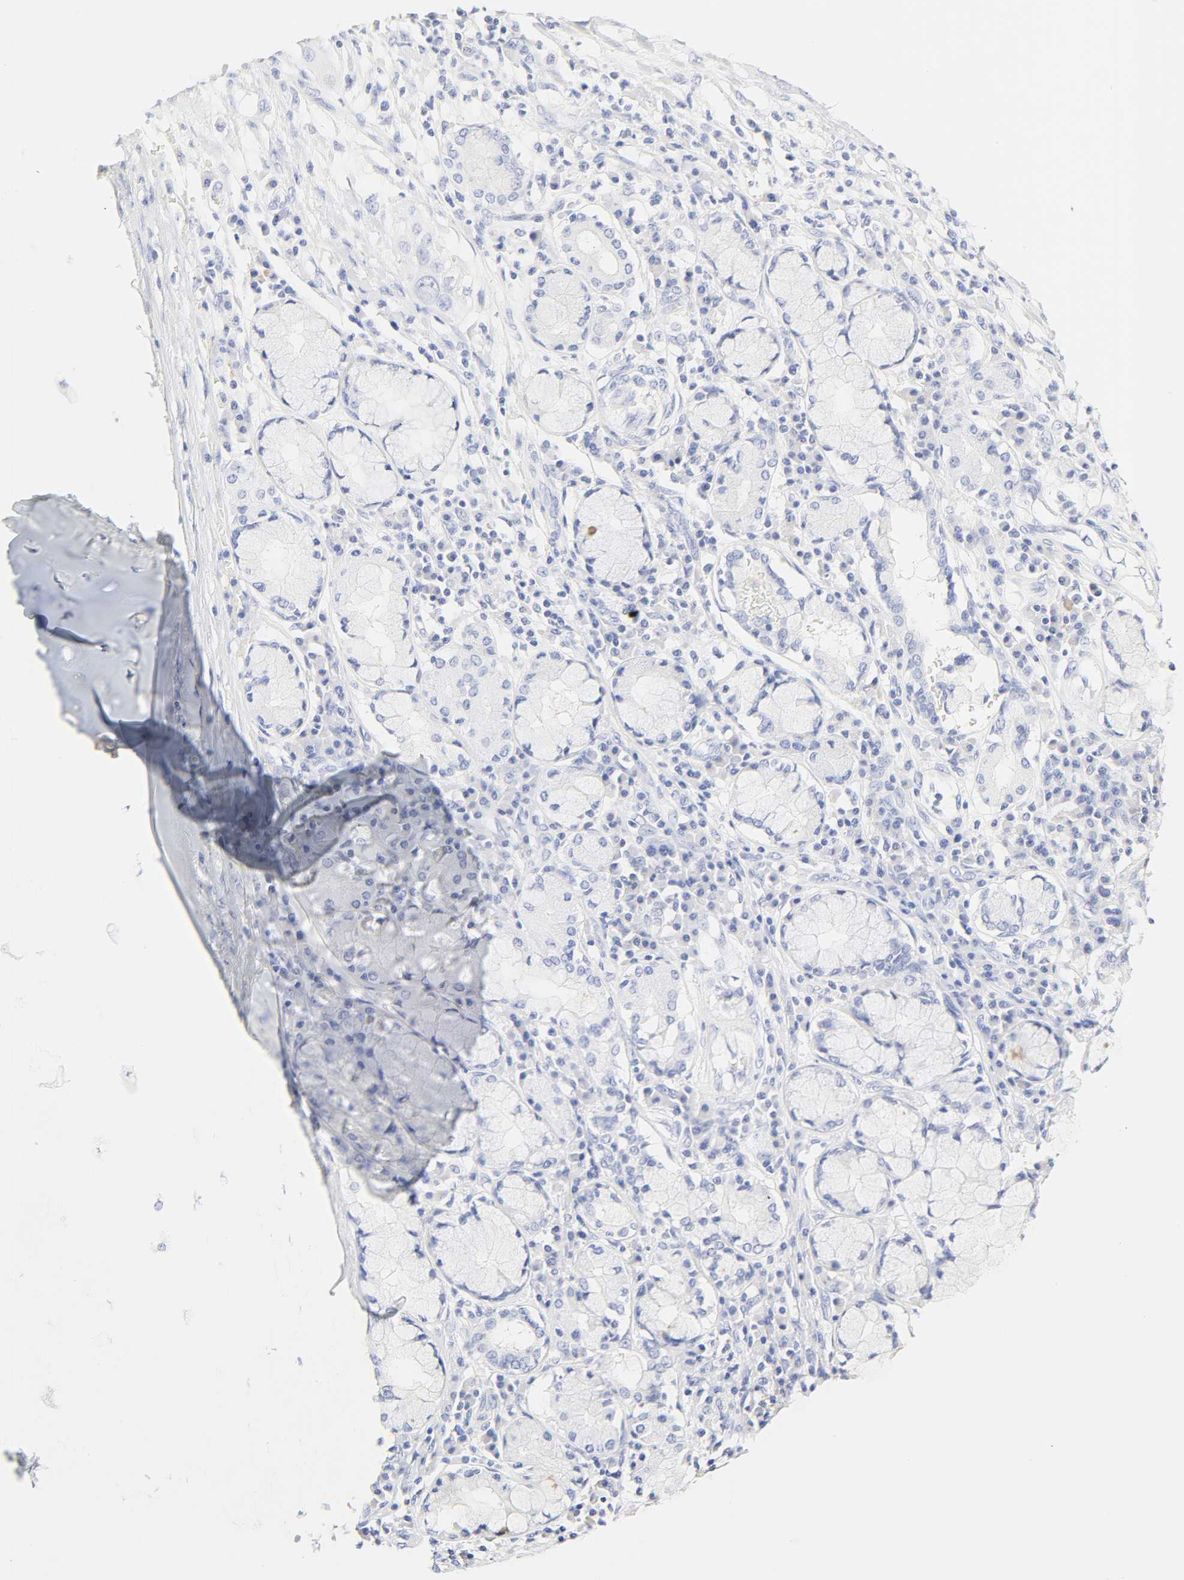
{"staining": {"intensity": "negative", "quantity": "none", "location": "none"}, "tissue": "lung cancer", "cell_type": "Tumor cells", "image_type": "cancer", "snomed": [{"axis": "morphology", "description": "Squamous cell carcinoma, NOS"}, {"axis": "topography", "description": "Lung"}], "caption": "Immunohistochemical staining of human squamous cell carcinoma (lung) exhibits no significant positivity in tumor cells.", "gene": "SLCO1B3", "patient": {"sex": "female", "age": 47}}